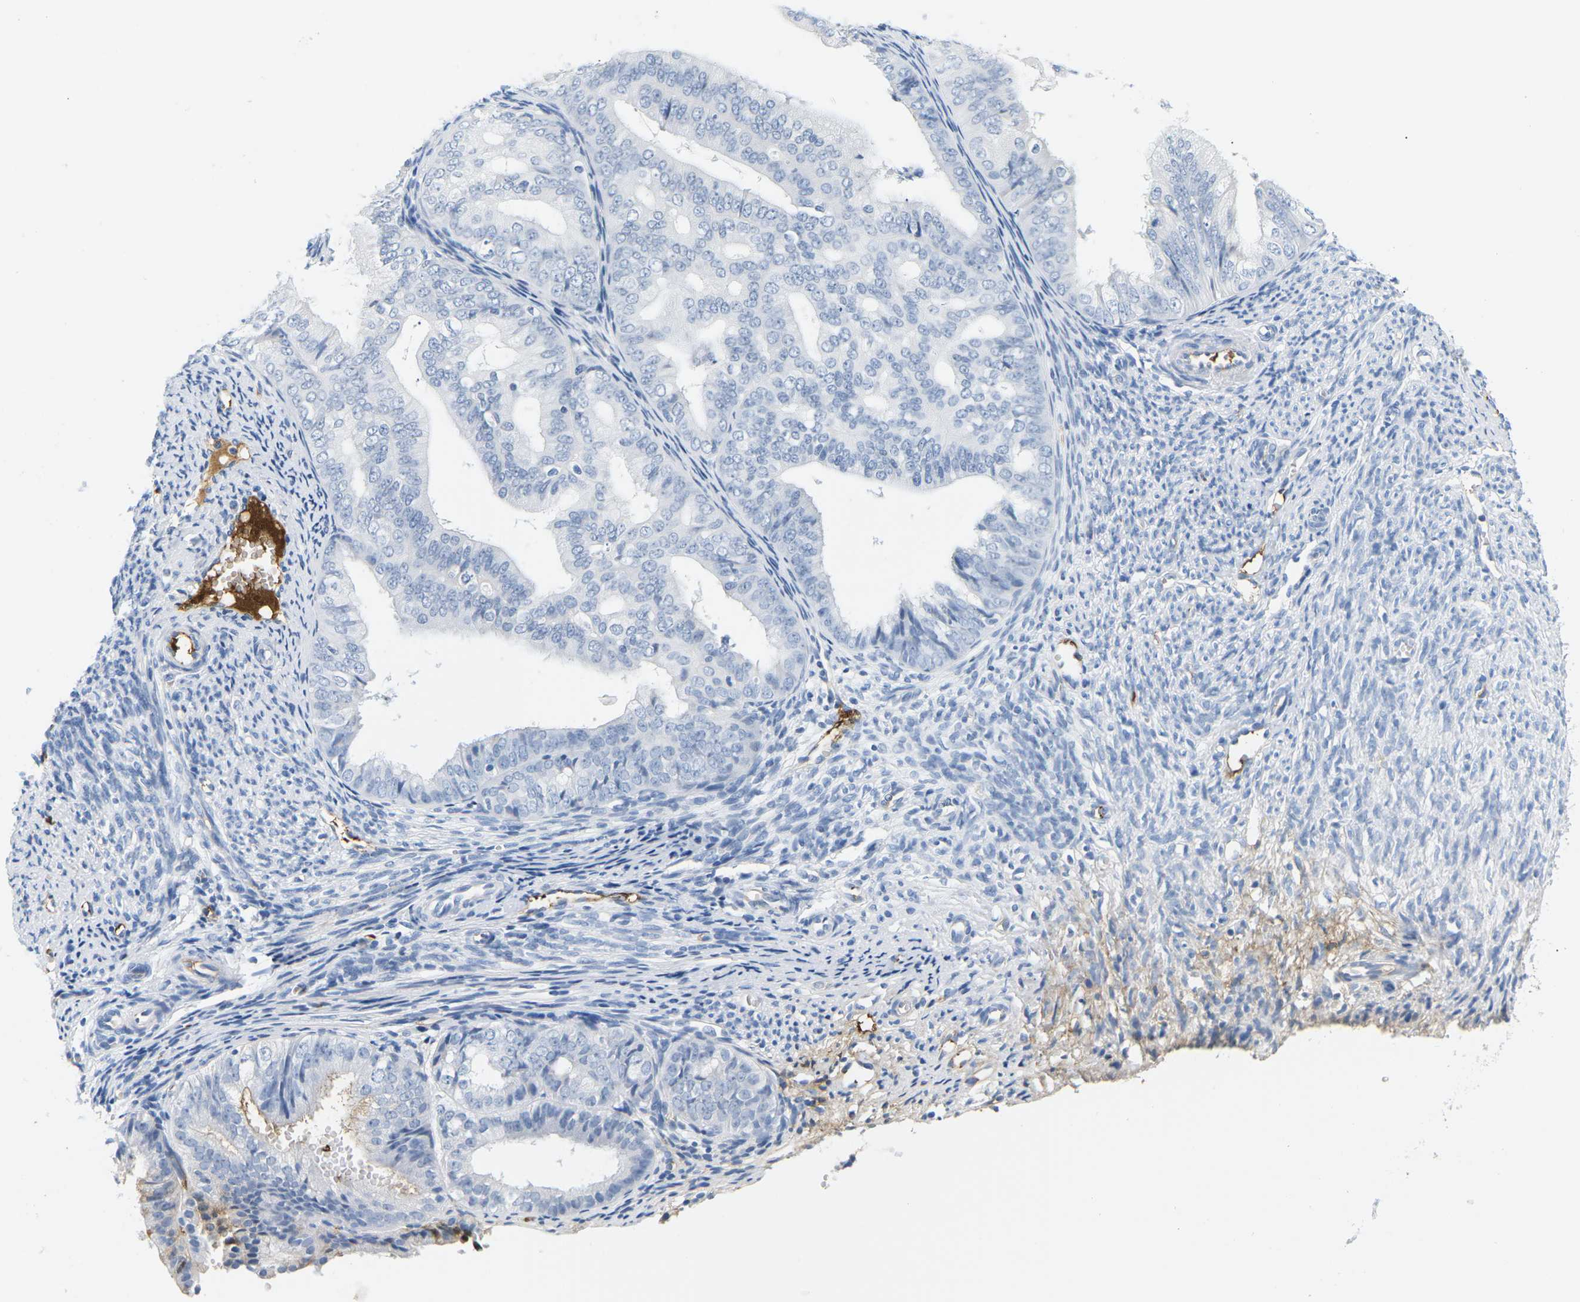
{"staining": {"intensity": "negative", "quantity": "none", "location": "none"}, "tissue": "endometrial cancer", "cell_type": "Tumor cells", "image_type": "cancer", "snomed": [{"axis": "morphology", "description": "Adenocarcinoma, NOS"}, {"axis": "topography", "description": "Endometrium"}], "caption": "Human adenocarcinoma (endometrial) stained for a protein using immunohistochemistry exhibits no expression in tumor cells.", "gene": "APOB", "patient": {"sex": "female", "age": 63}}